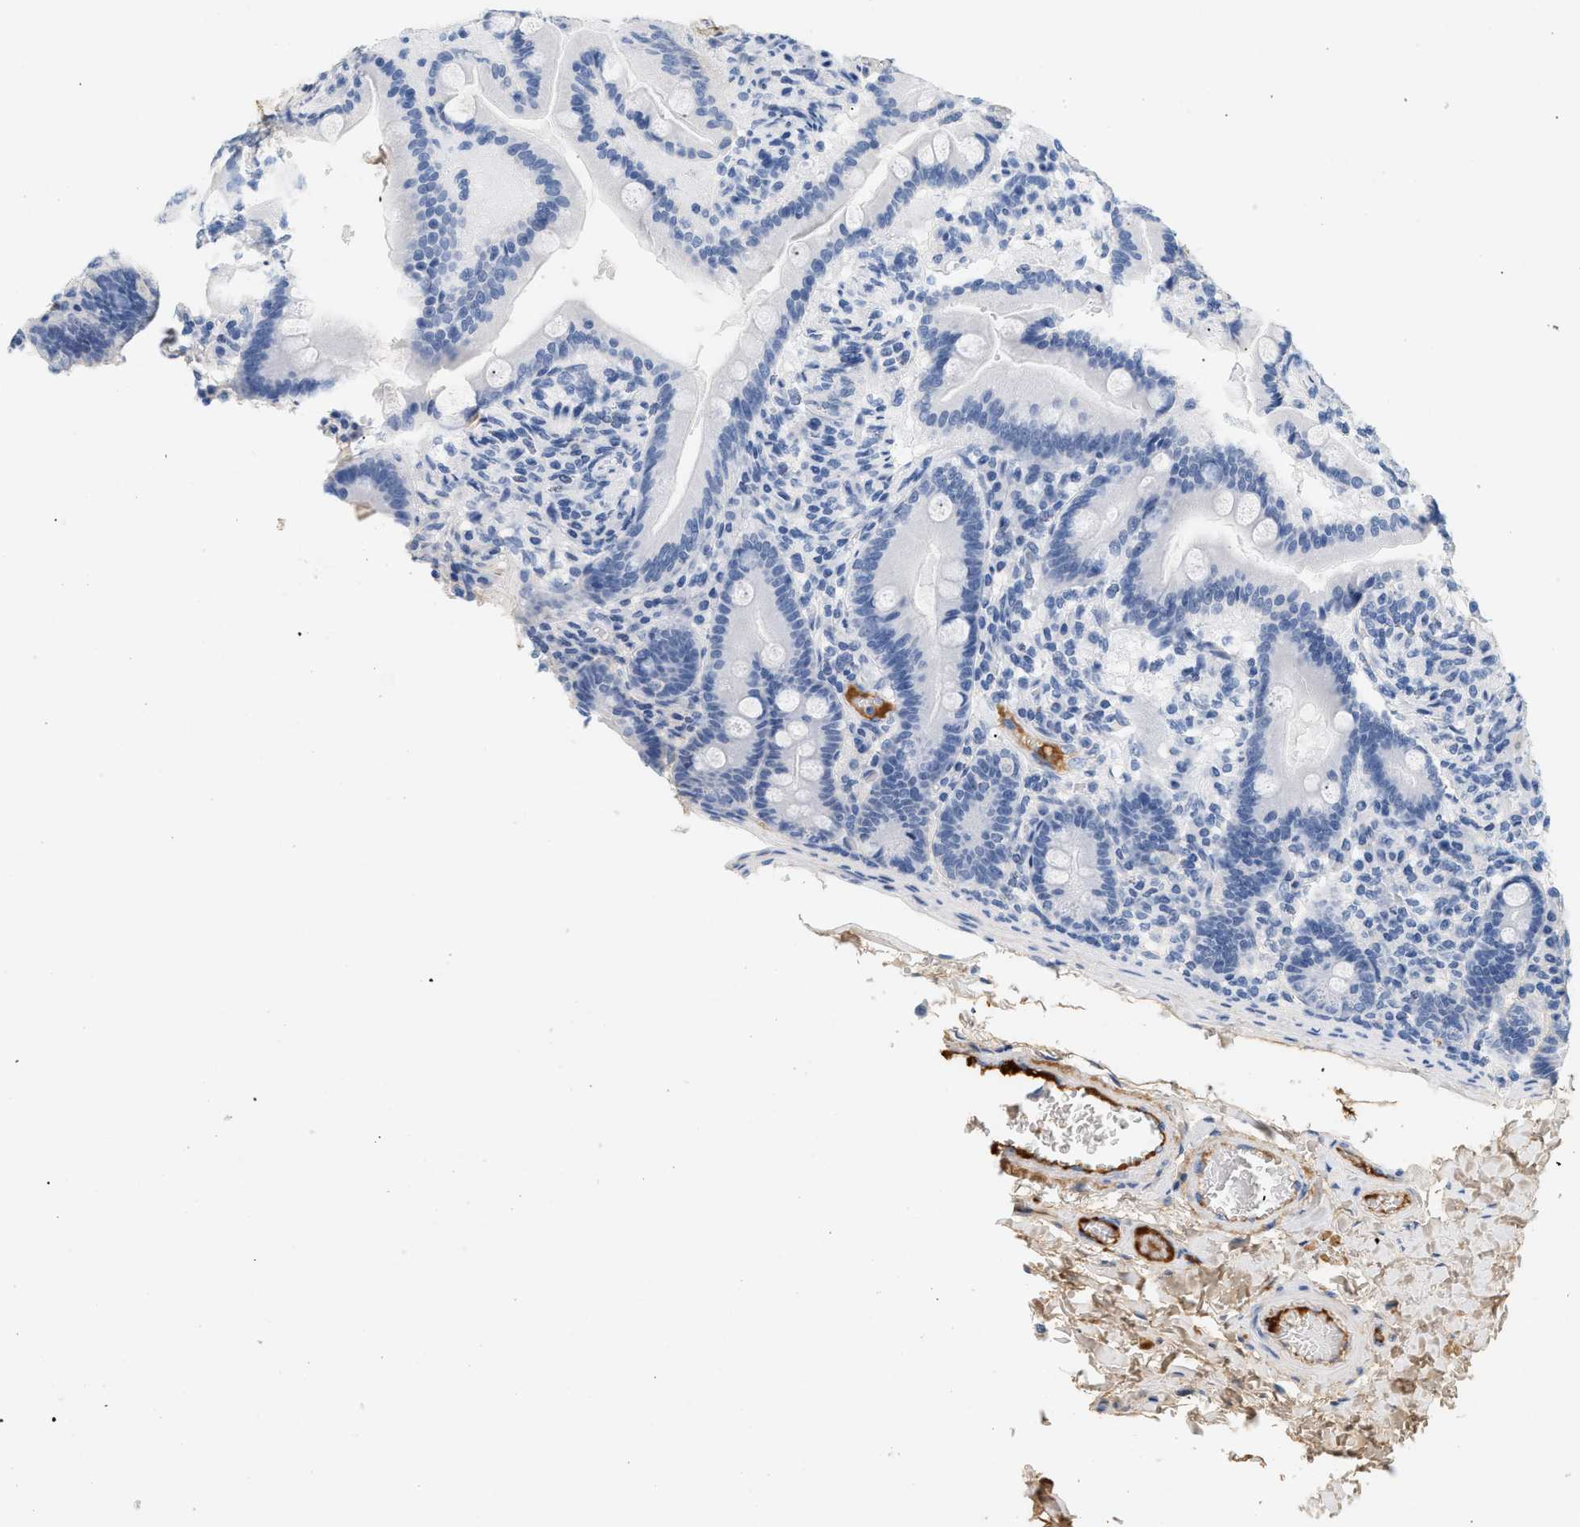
{"staining": {"intensity": "negative", "quantity": "none", "location": "none"}, "tissue": "duodenum", "cell_type": "Glandular cells", "image_type": "normal", "snomed": [{"axis": "morphology", "description": "Normal tissue, NOS"}, {"axis": "topography", "description": "Duodenum"}], "caption": "DAB immunohistochemical staining of benign duodenum demonstrates no significant expression in glandular cells.", "gene": "CFH", "patient": {"sex": "male", "age": 54}}